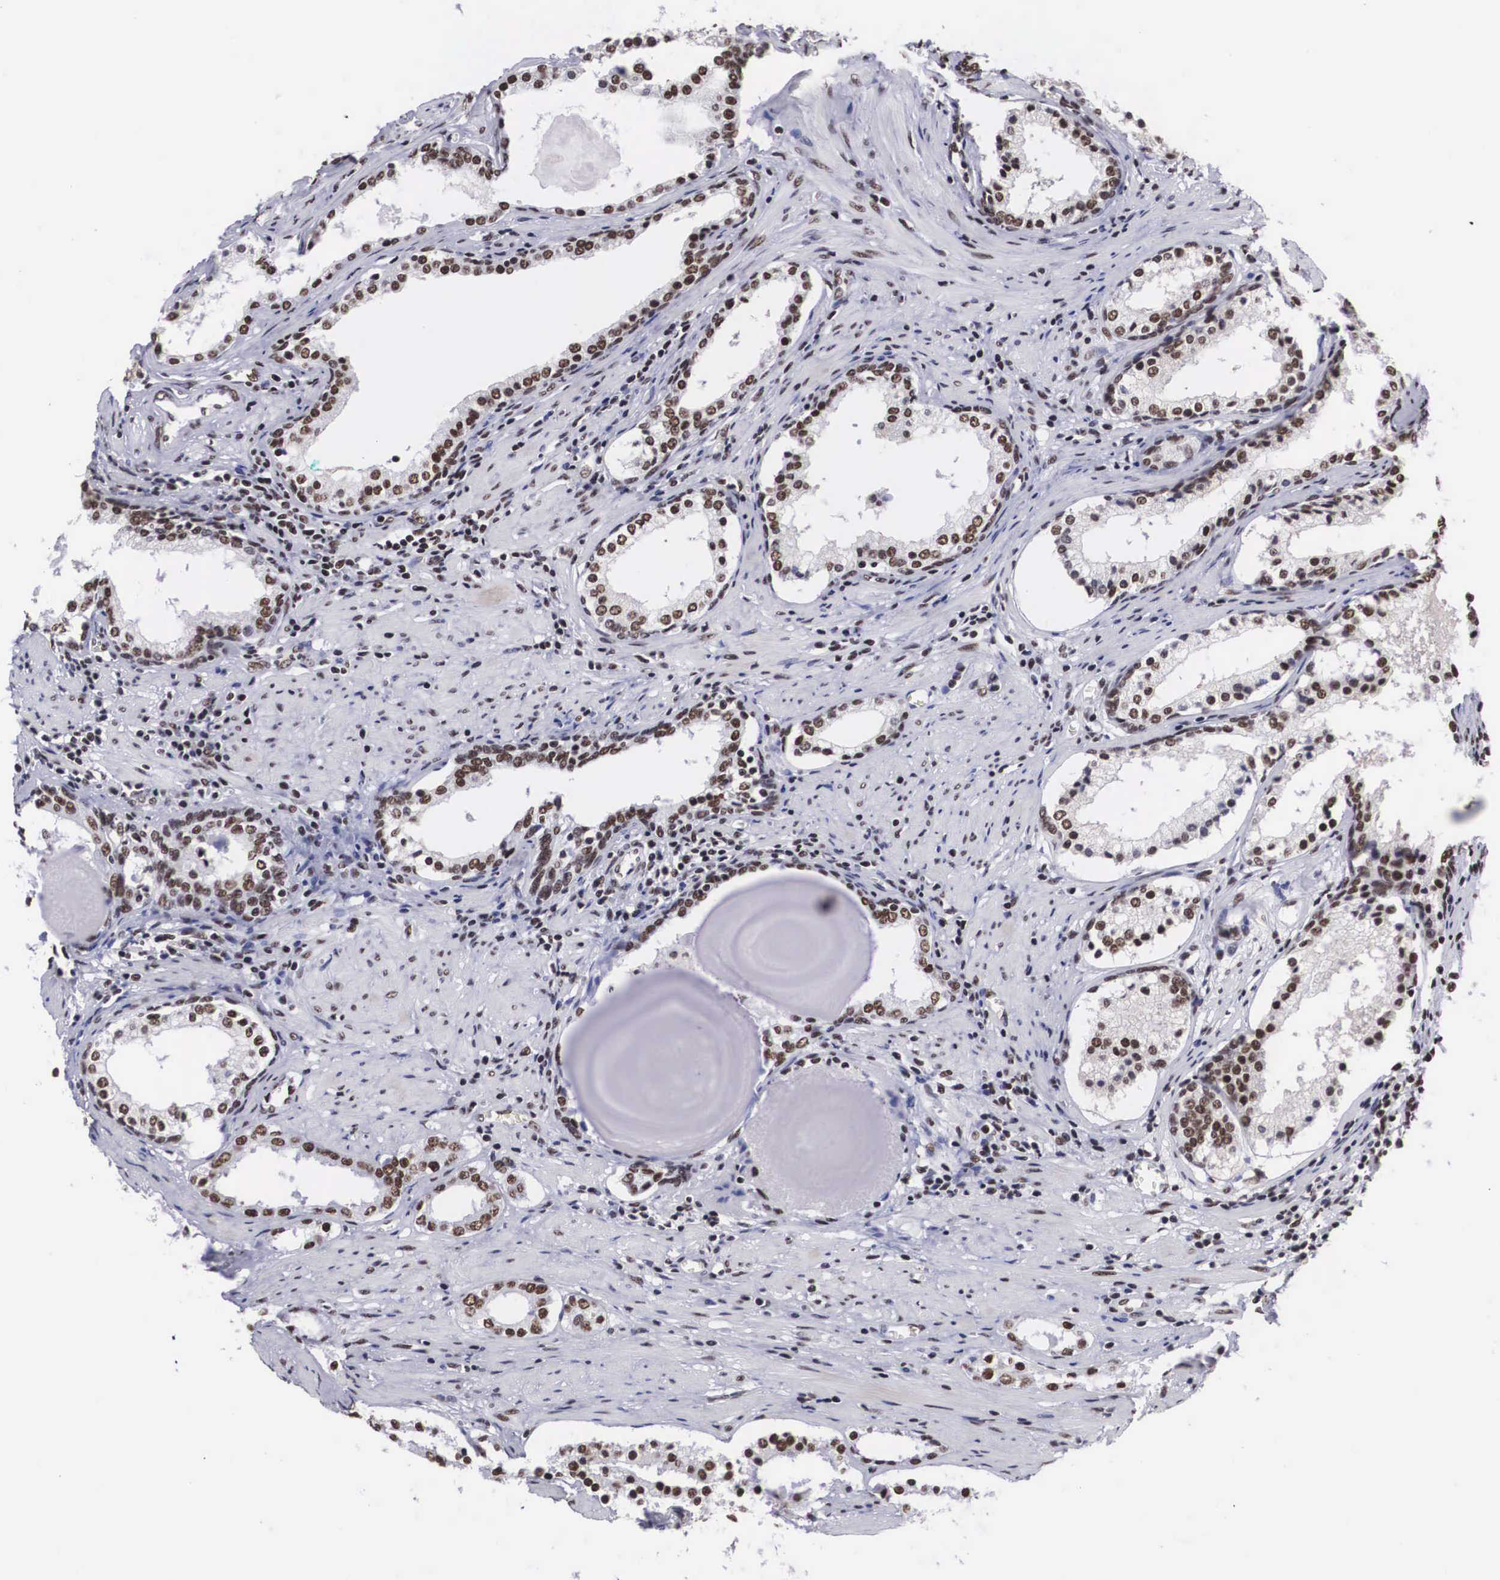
{"staining": {"intensity": "moderate", "quantity": ">75%", "location": "nuclear"}, "tissue": "prostate cancer", "cell_type": "Tumor cells", "image_type": "cancer", "snomed": [{"axis": "morphology", "description": "Adenocarcinoma, Medium grade"}, {"axis": "topography", "description": "Prostate"}], "caption": "About >75% of tumor cells in medium-grade adenocarcinoma (prostate) demonstrate moderate nuclear protein expression as visualized by brown immunohistochemical staining.", "gene": "SF3A1", "patient": {"sex": "male", "age": 73}}